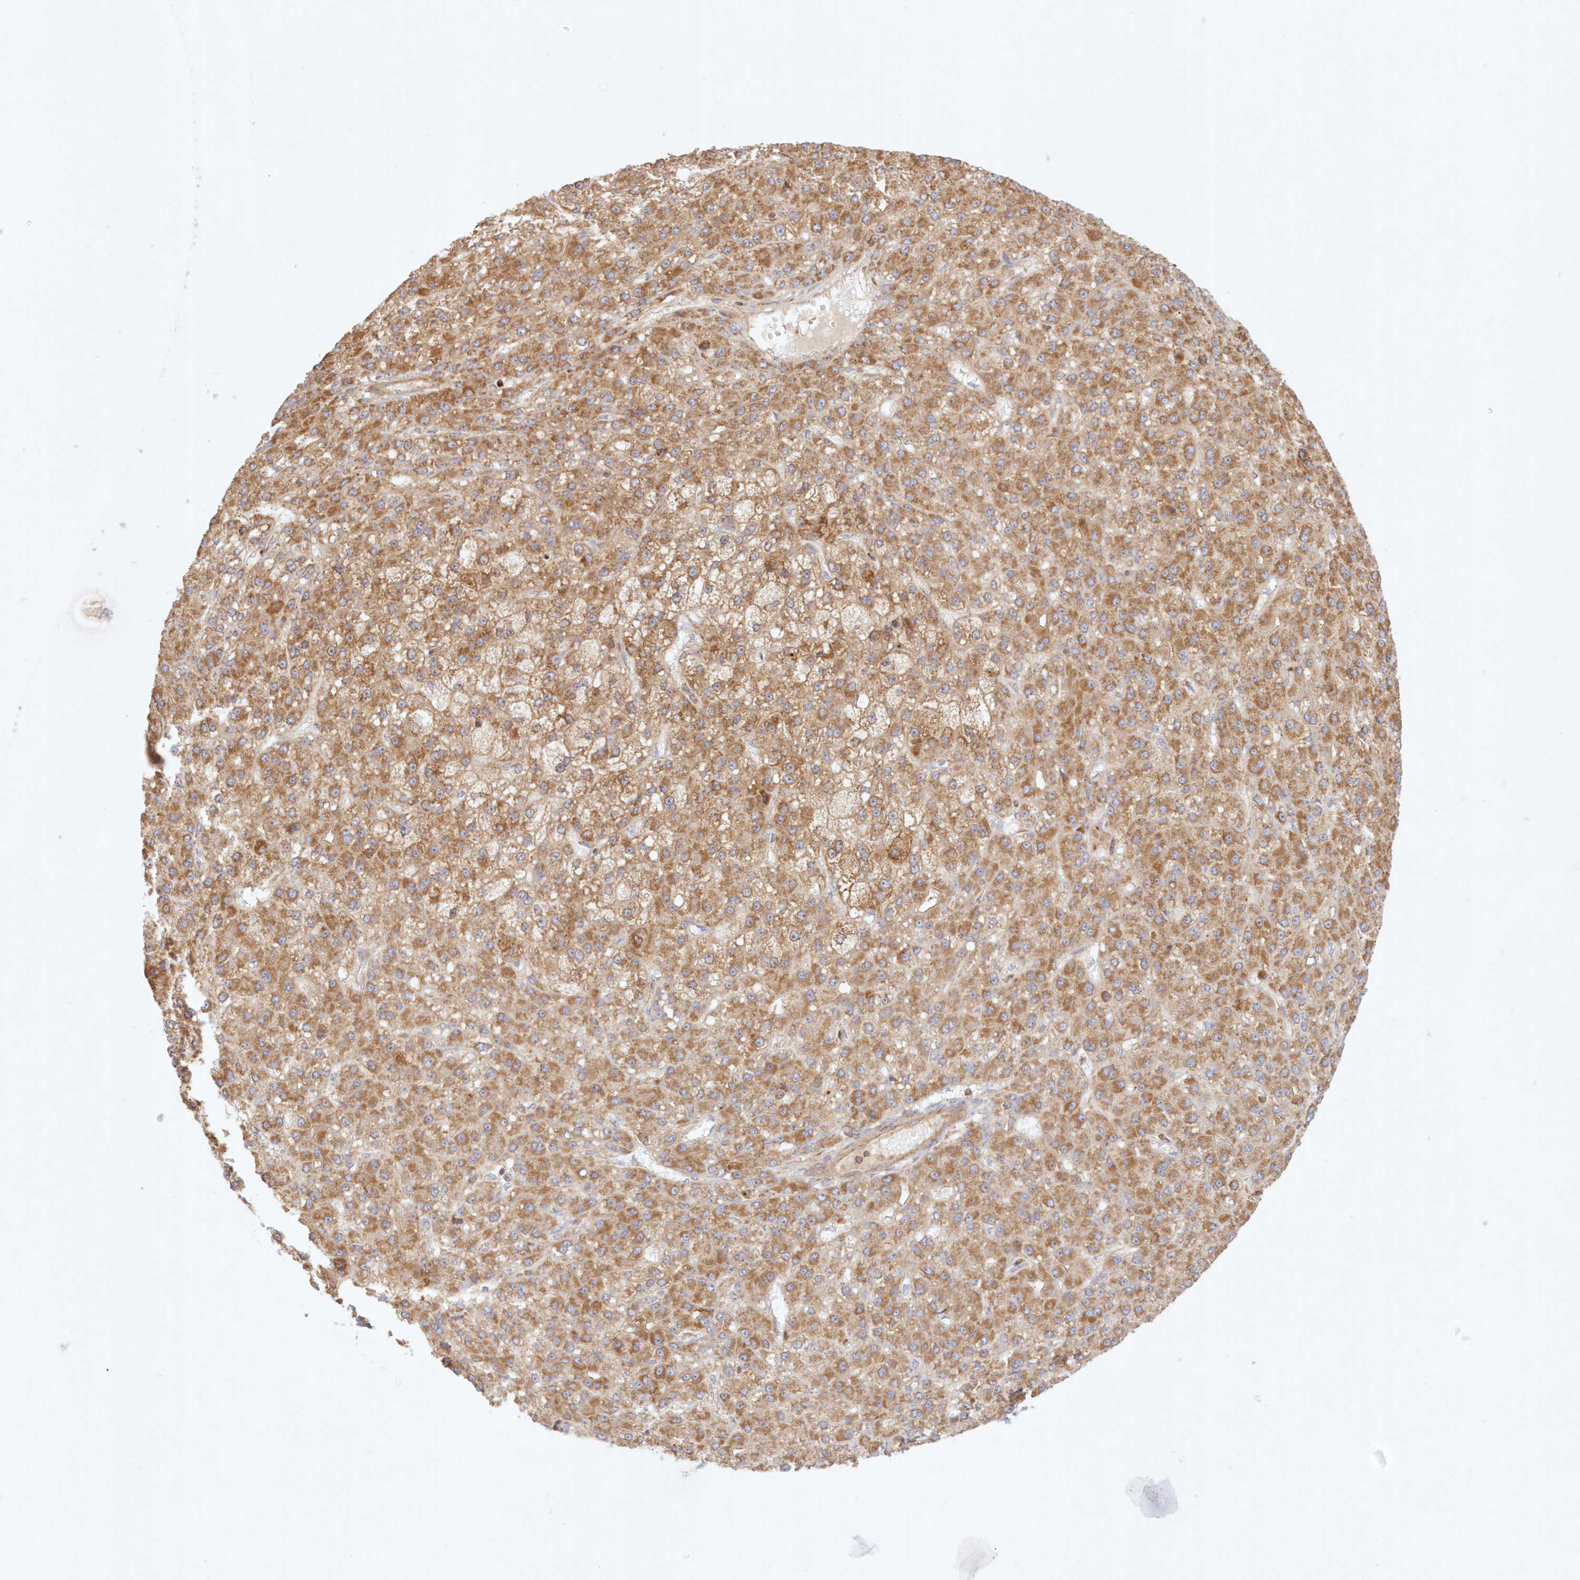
{"staining": {"intensity": "moderate", "quantity": ">75%", "location": "cytoplasmic/membranous"}, "tissue": "liver cancer", "cell_type": "Tumor cells", "image_type": "cancer", "snomed": [{"axis": "morphology", "description": "Carcinoma, Hepatocellular, NOS"}, {"axis": "topography", "description": "Liver"}], "caption": "Immunohistochemical staining of liver cancer (hepatocellular carcinoma) shows medium levels of moderate cytoplasmic/membranous staining in about >75% of tumor cells. (DAB IHC, brown staining for protein, blue staining for nuclei).", "gene": "KIAA0232", "patient": {"sex": "male", "age": 67}}